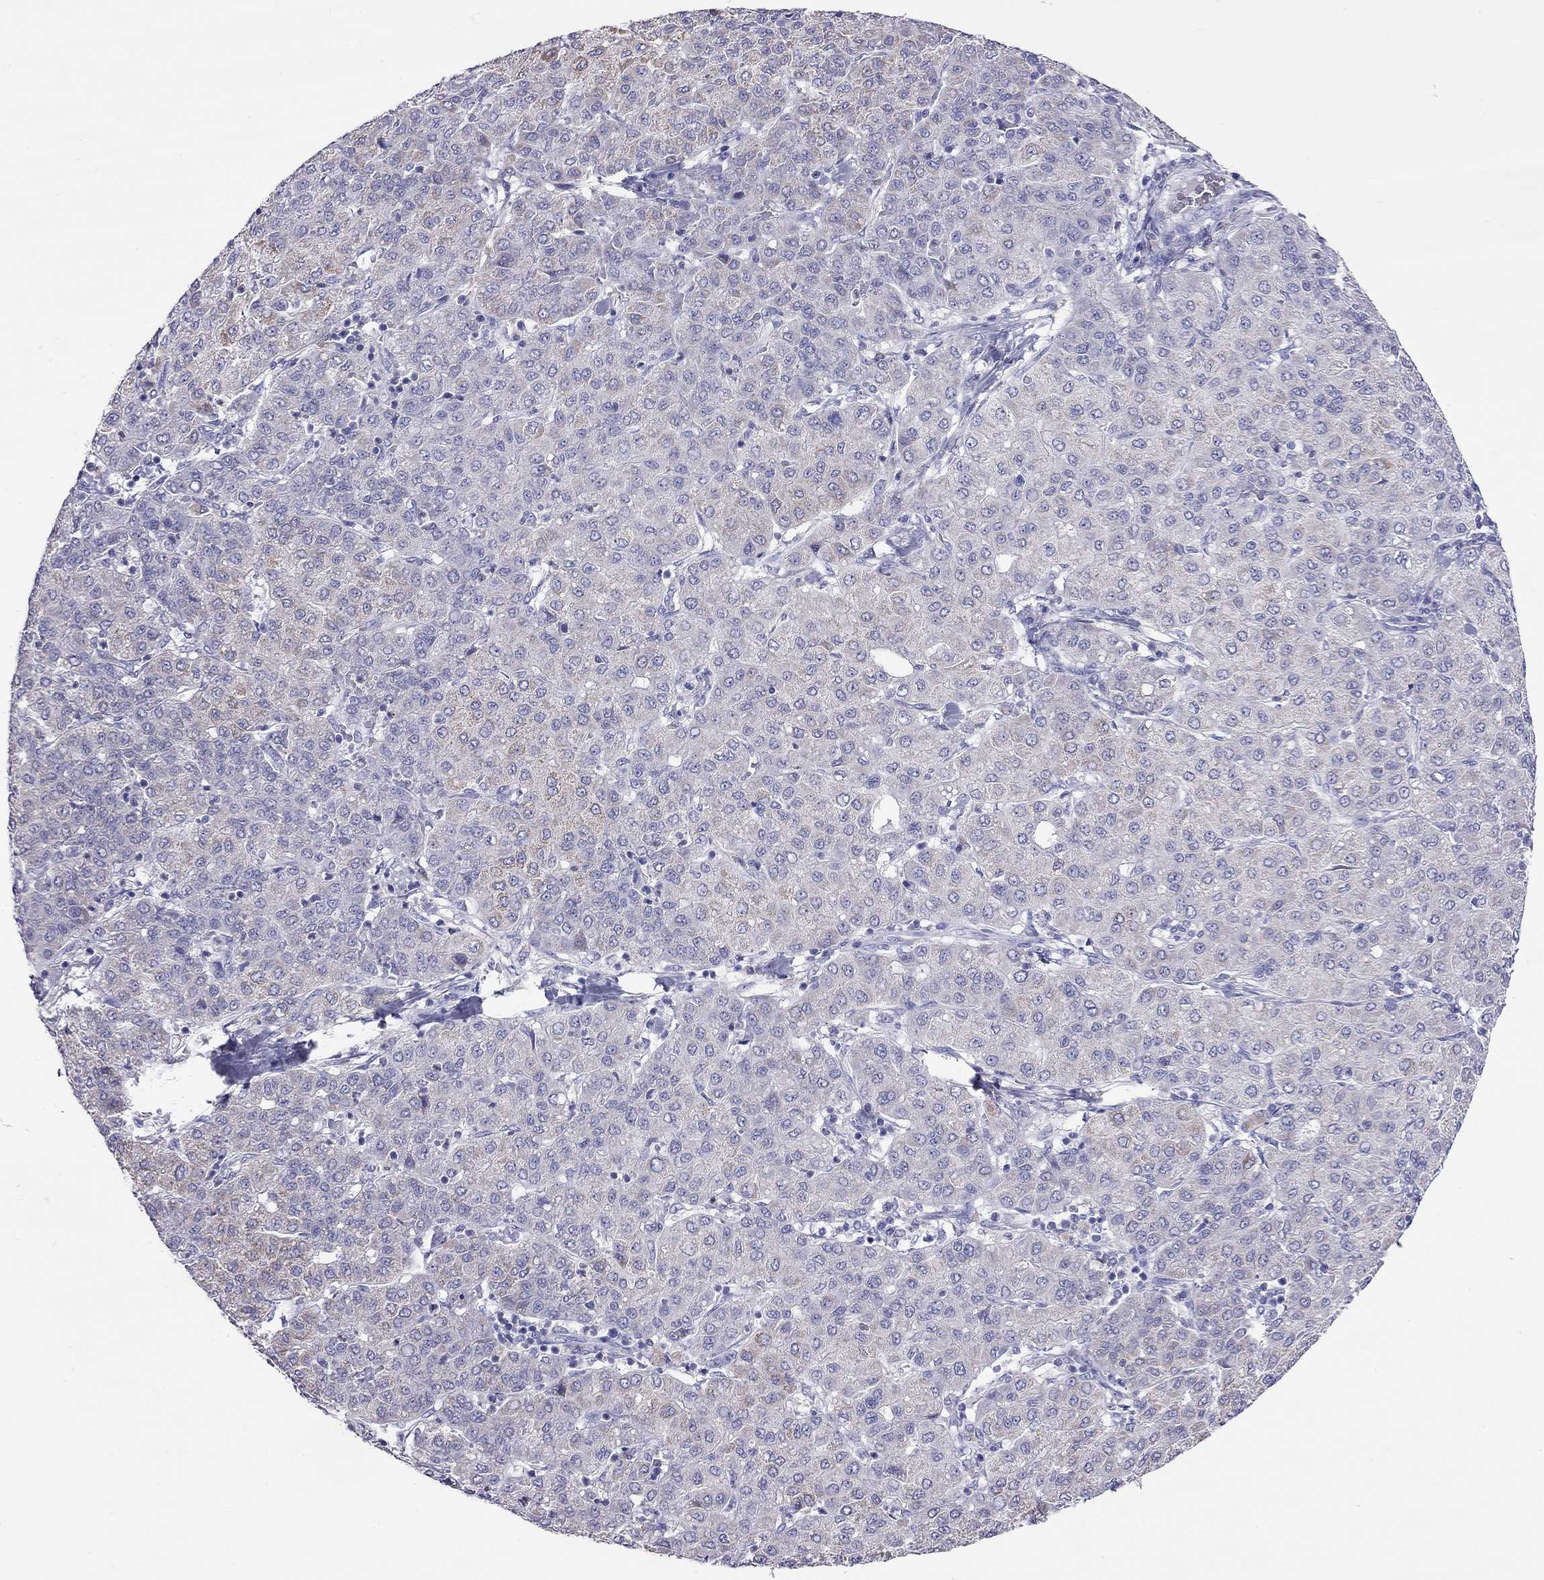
{"staining": {"intensity": "negative", "quantity": "none", "location": "none"}, "tissue": "liver cancer", "cell_type": "Tumor cells", "image_type": "cancer", "snomed": [{"axis": "morphology", "description": "Carcinoma, Hepatocellular, NOS"}, {"axis": "topography", "description": "Liver"}], "caption": "There is no significant positivity in tumor cells of liver cancer.", "gene": "SLC46A2", "patient": {"sex": "male", "age": 65}}